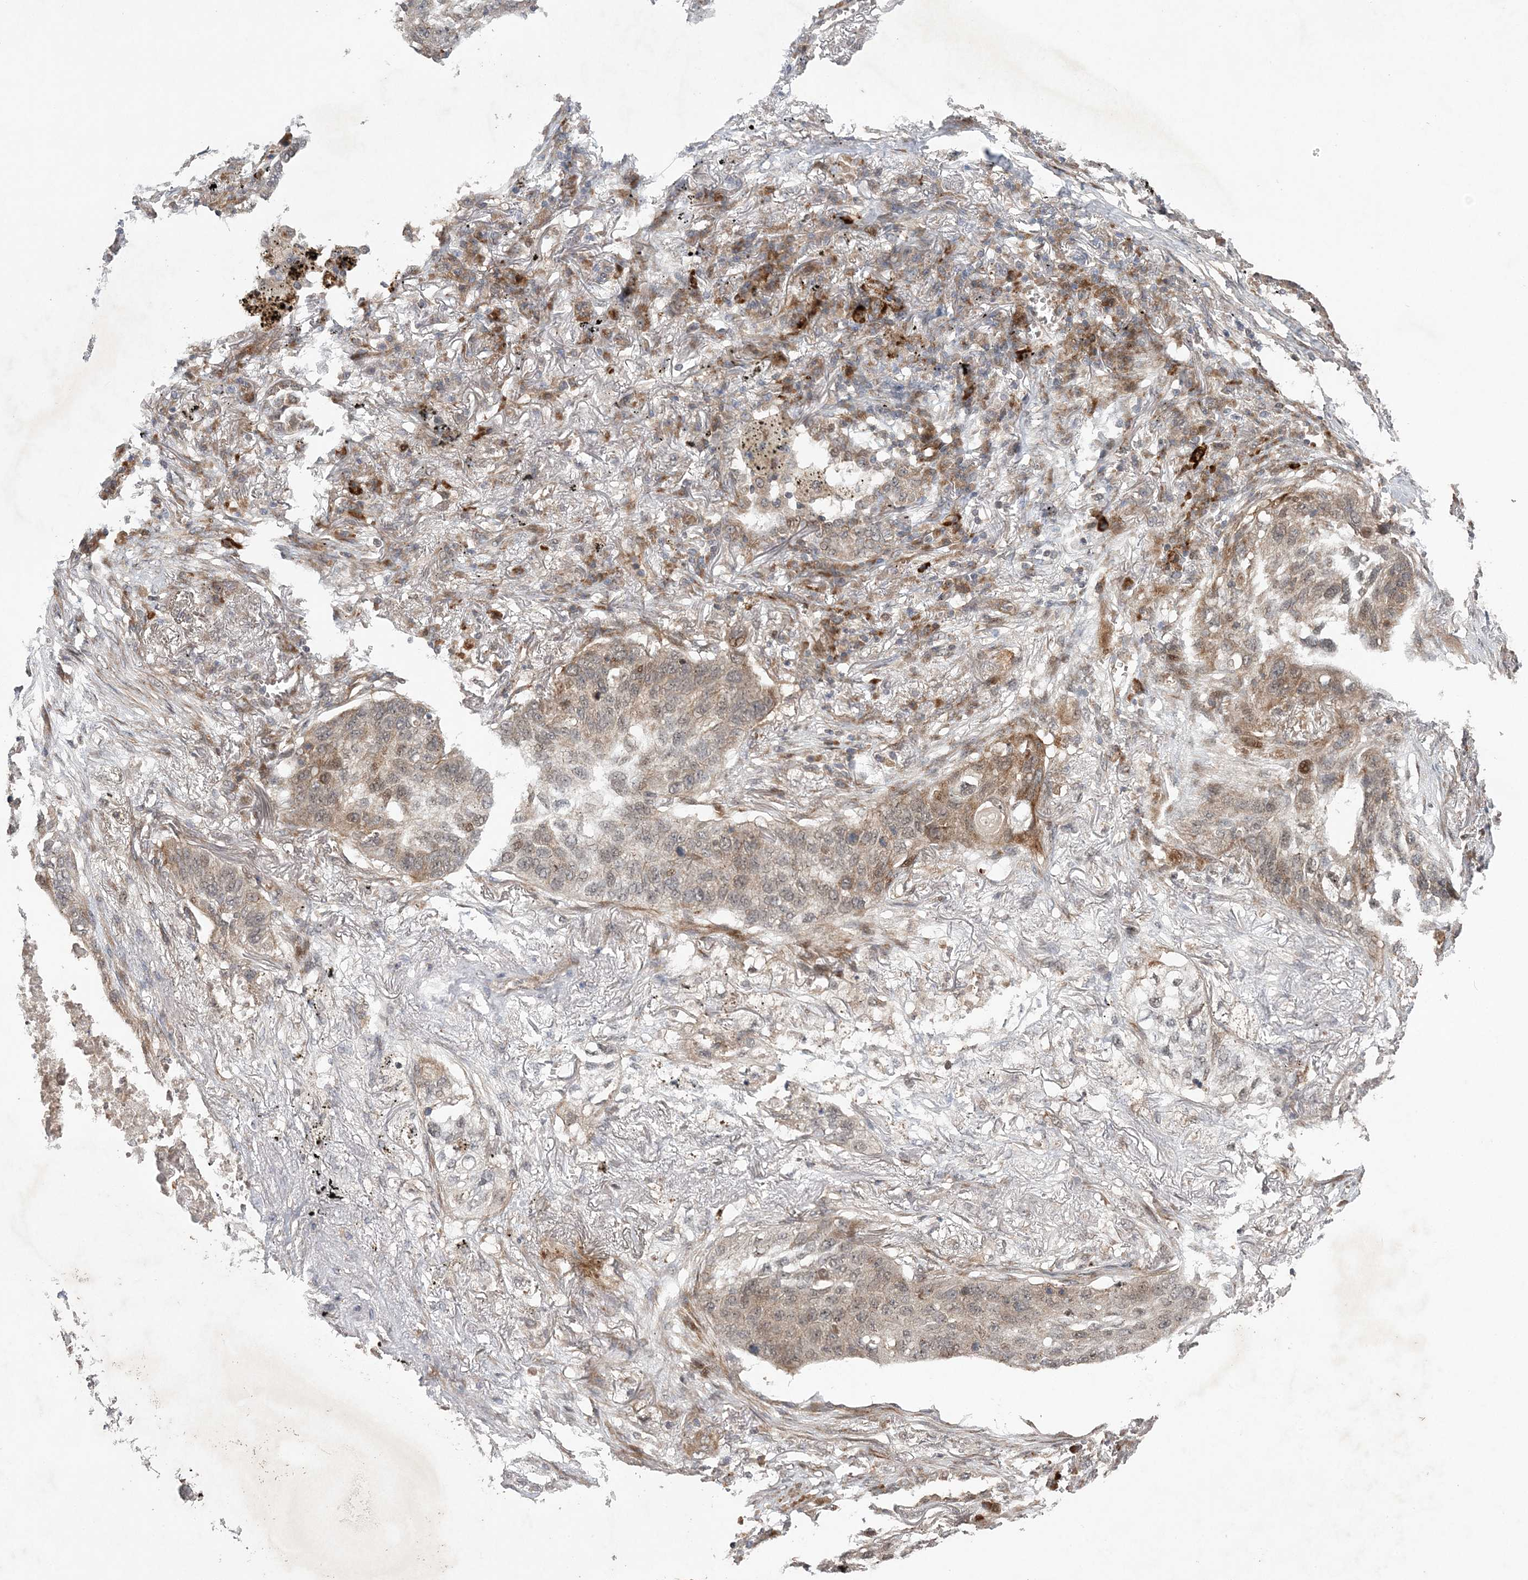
{"staining": {"intensity": "weak", "quantity": "25%-75%", "location": "cytoplasmic/membranous,nuclear"}, "tissue": "lung cancer", "cell_type": "Tumor cells", "image_type": "cancer", "snomed": [{"axis": "morphology", "description": "Squamous cell carcinoma, NOS"}, {"axis": "topography", "description": "Lung"}], "caption": "IHC image of neoplastic tissue: lung cancer (squamous cell carcinoma) stained using IHC reveals low levels of weak protein expression localized specifically in the cytoplasmic/membranous and nuclear of tumor cells, appearing as a cytoplasmic/membranous and nuclear brown color.", "gene": "UBTD2", "patient": {"sex": "female", "age": 63}}